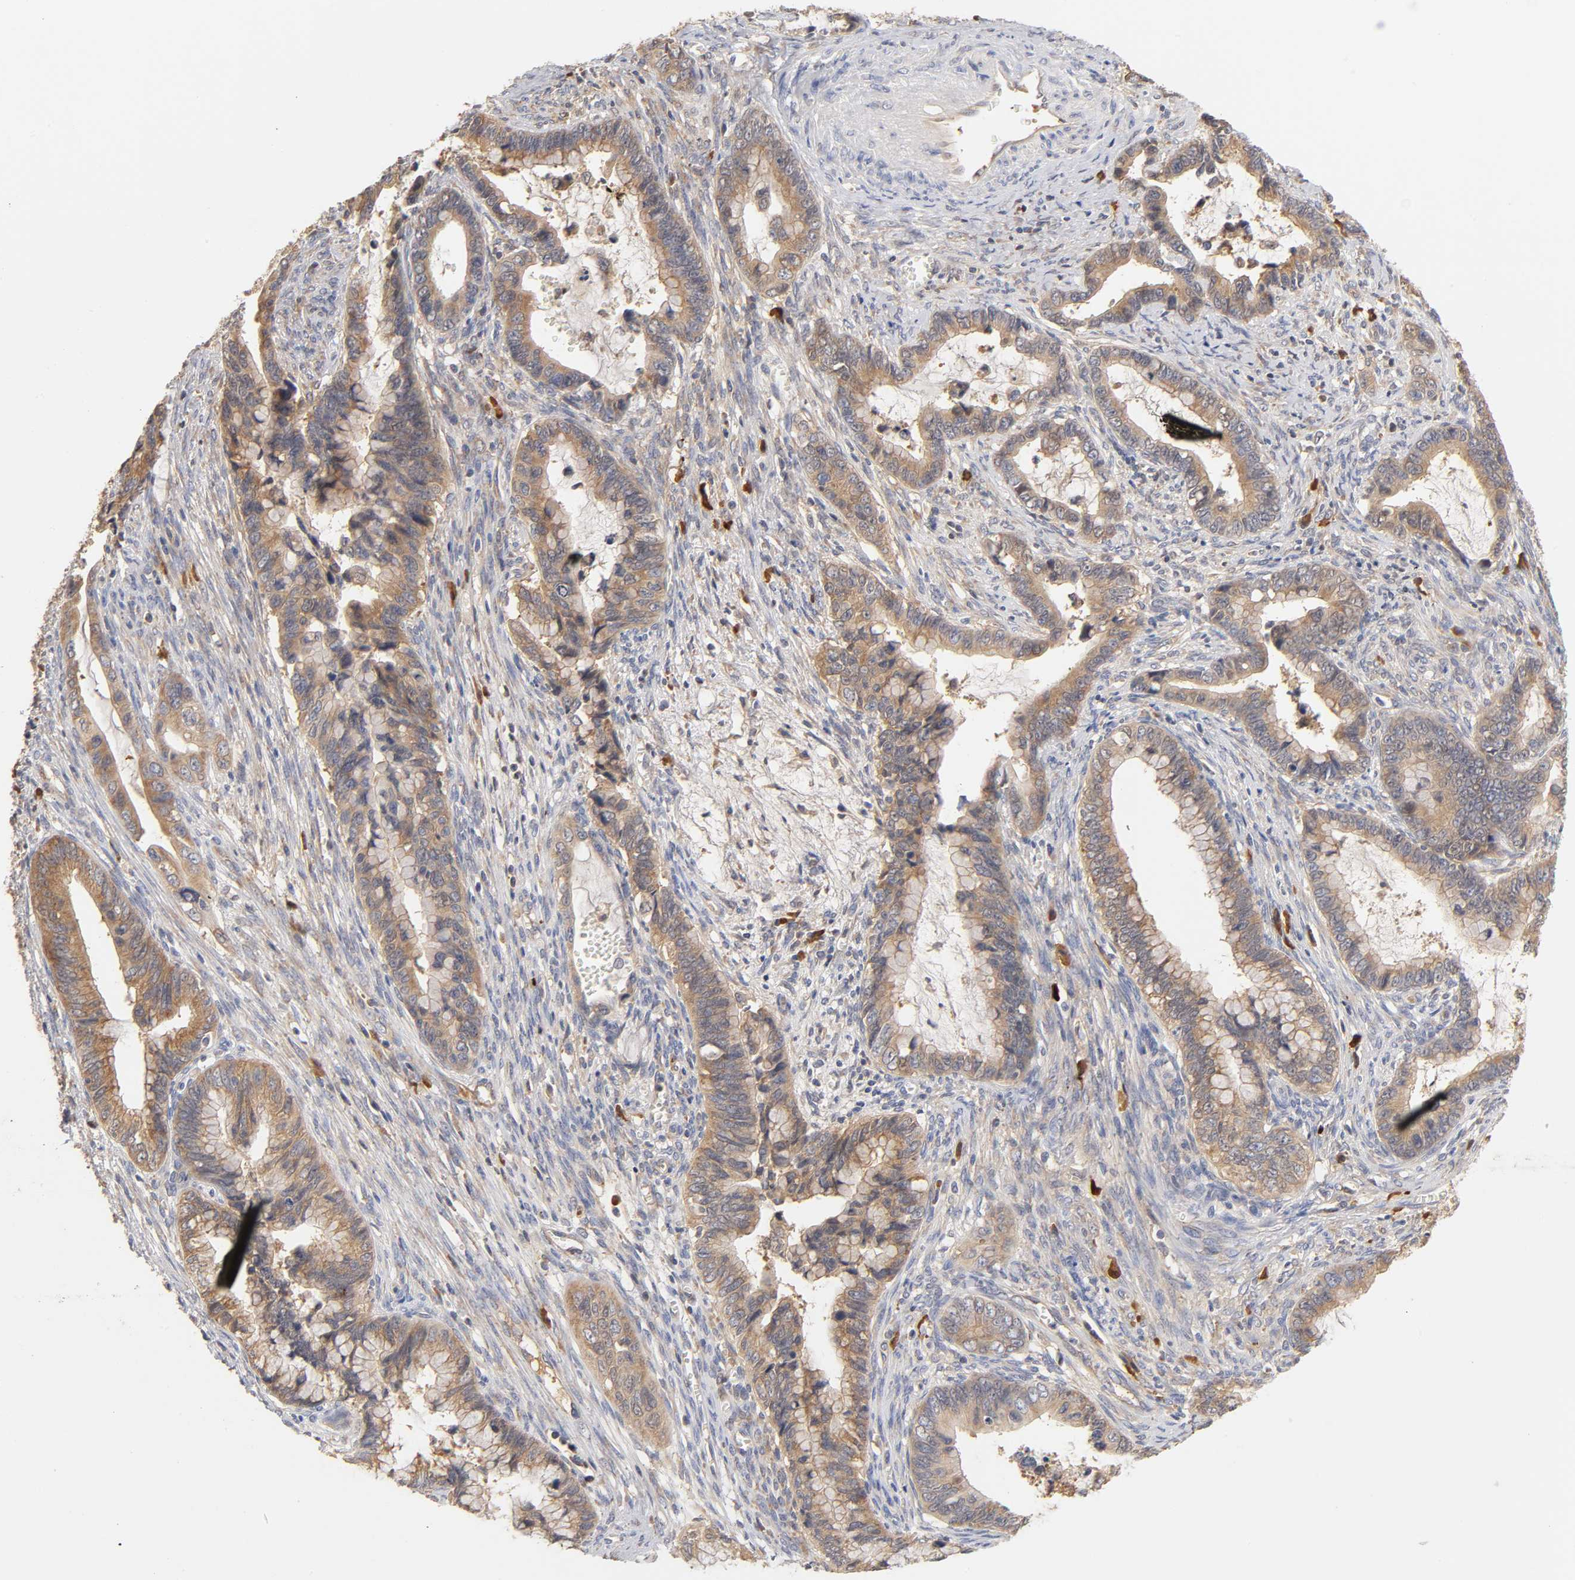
{"staining": {"intensity": "moderate", "quantity": ">75%", "location": "cytoplasmic/membranous"}, "tissue": "cervical cancer", "cell_type": "Tumor cells", "image_type": "cancer", "snomed": [{"axis": "morphology", "description": "Adenocarcinoma, NOS"}, {"axis": "topography", "description": "Cervix"}], "caption": "Tumor cells exhibit medium levels of moderate cytoplasmic/membranous staining in about >75% of cells in cervical cancer.", "gene": "RPS29", "patient": {"sex": "female", "age": 44}}